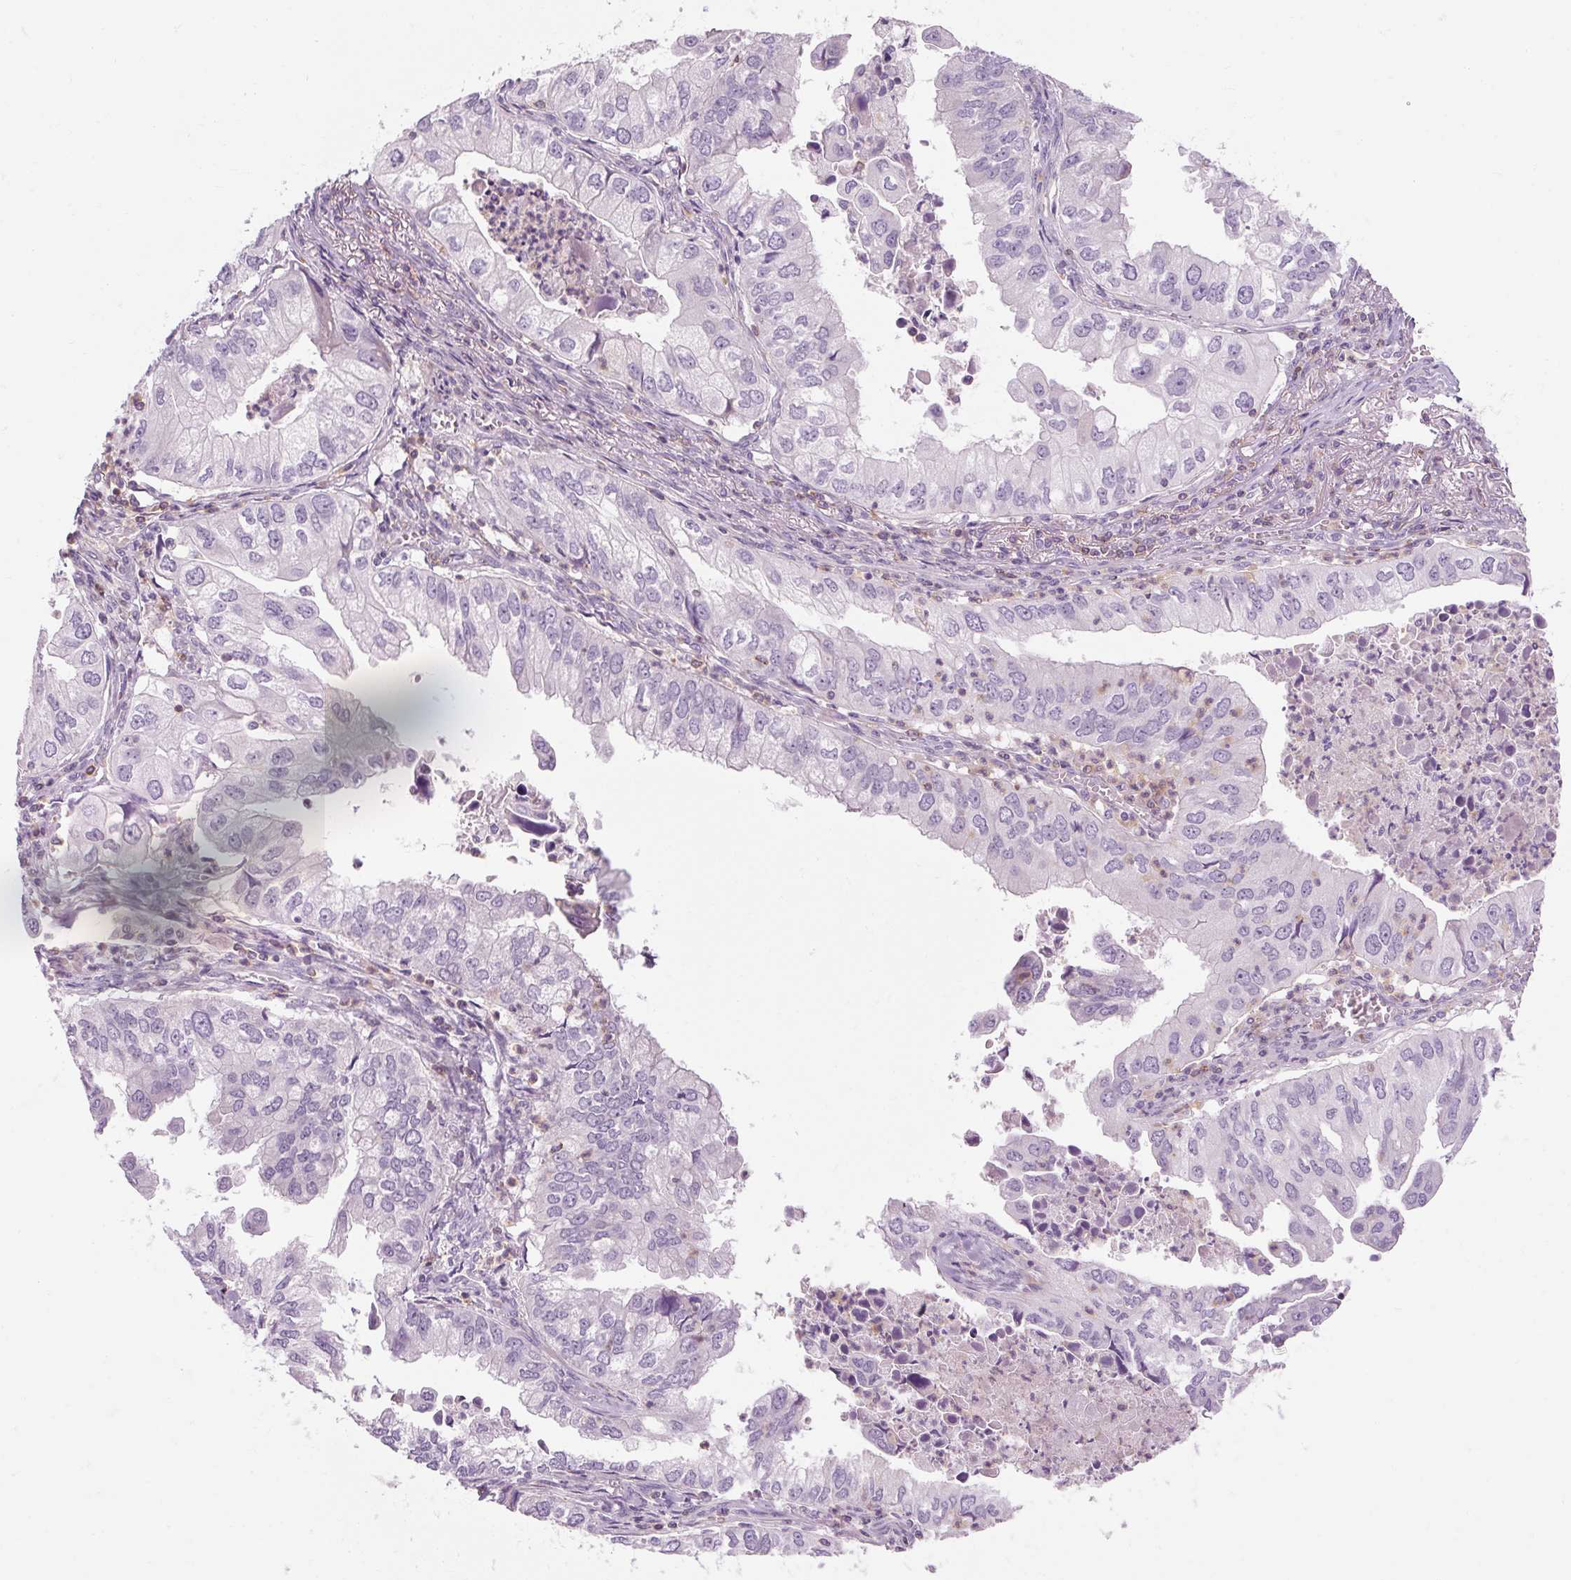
{"staining": {"intensity": "negative", "quantity": "none", "location": "none"}, "tissue": "lung cancer", "cell_type": "Tumor cells", "image_type": "cancer", "snomed": [{"axis": "morphology", "description": "Adenocarcinoma, NOS"}, {"axis": "topography", "description": "Lung"}], "caption": "IHC of human adenocarcinoma (lung) displays no positivity in tumor cells.", "gene": "TIGD2", "patient": {"sex": "male", "age": 48}}